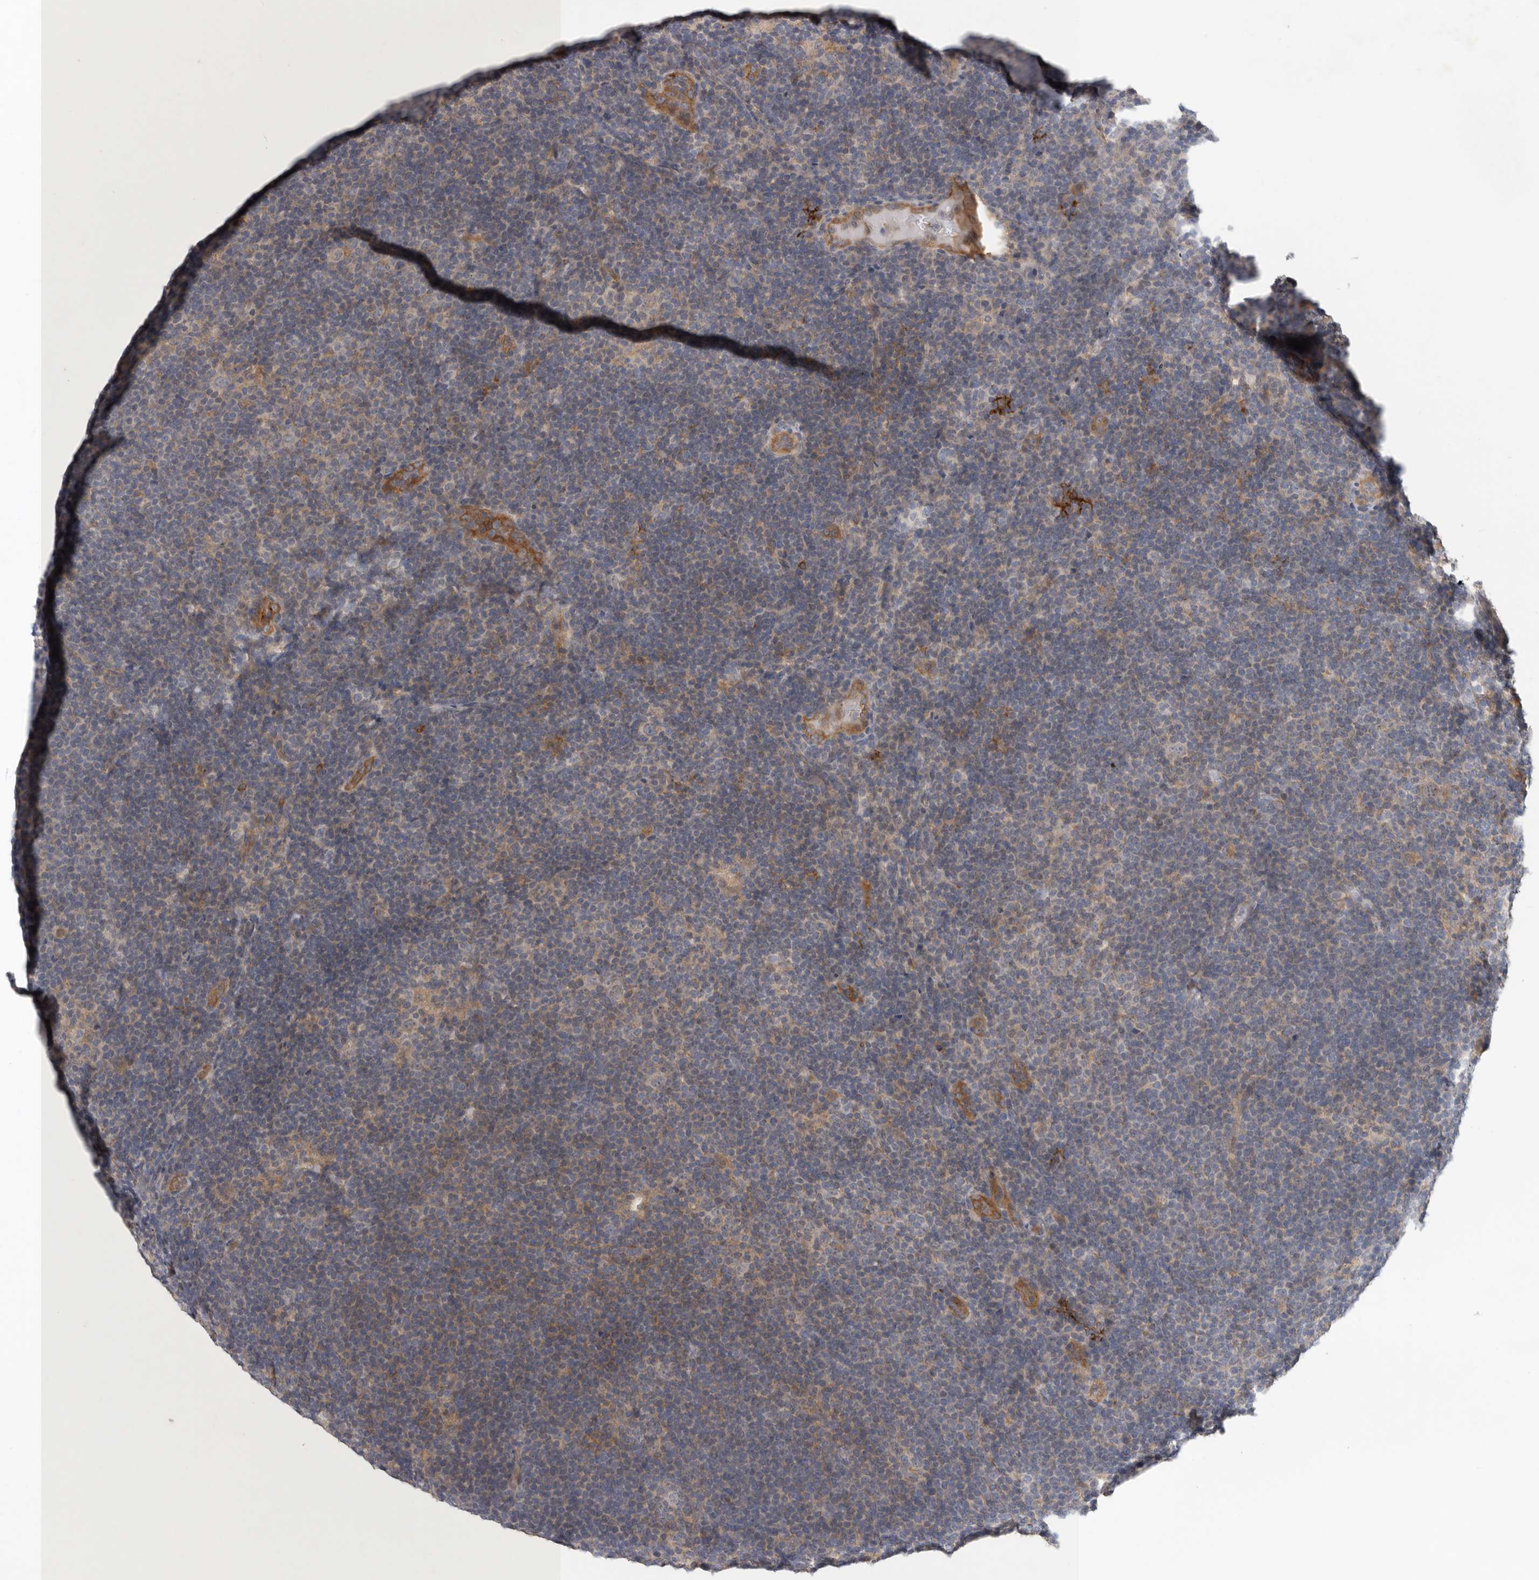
{"staining": {"intensity": "weak", "quantity": "25%-75%", "location": "cytoplasmic/membranous"}, "tissue": "lymphoma", "cell_type": "Tumor cells", "image_type": "cancer", "snomed": [{"axis": "morphology", "description": "Hodgkin's disease, NOS"}, {"axis": "topography", "description": "Lymph node"}], "caption": "Immunohistochemical staining of Hodgkin's disease exhibits low levels of weak cytoplasmic/membranous protein expression in about 25%-75% of tumor cells. The protein of interest is shown in brown color, while the nuclei are stained blue.", "gene": "MLPH", "patient": {"sex": "female", "age": 57}}